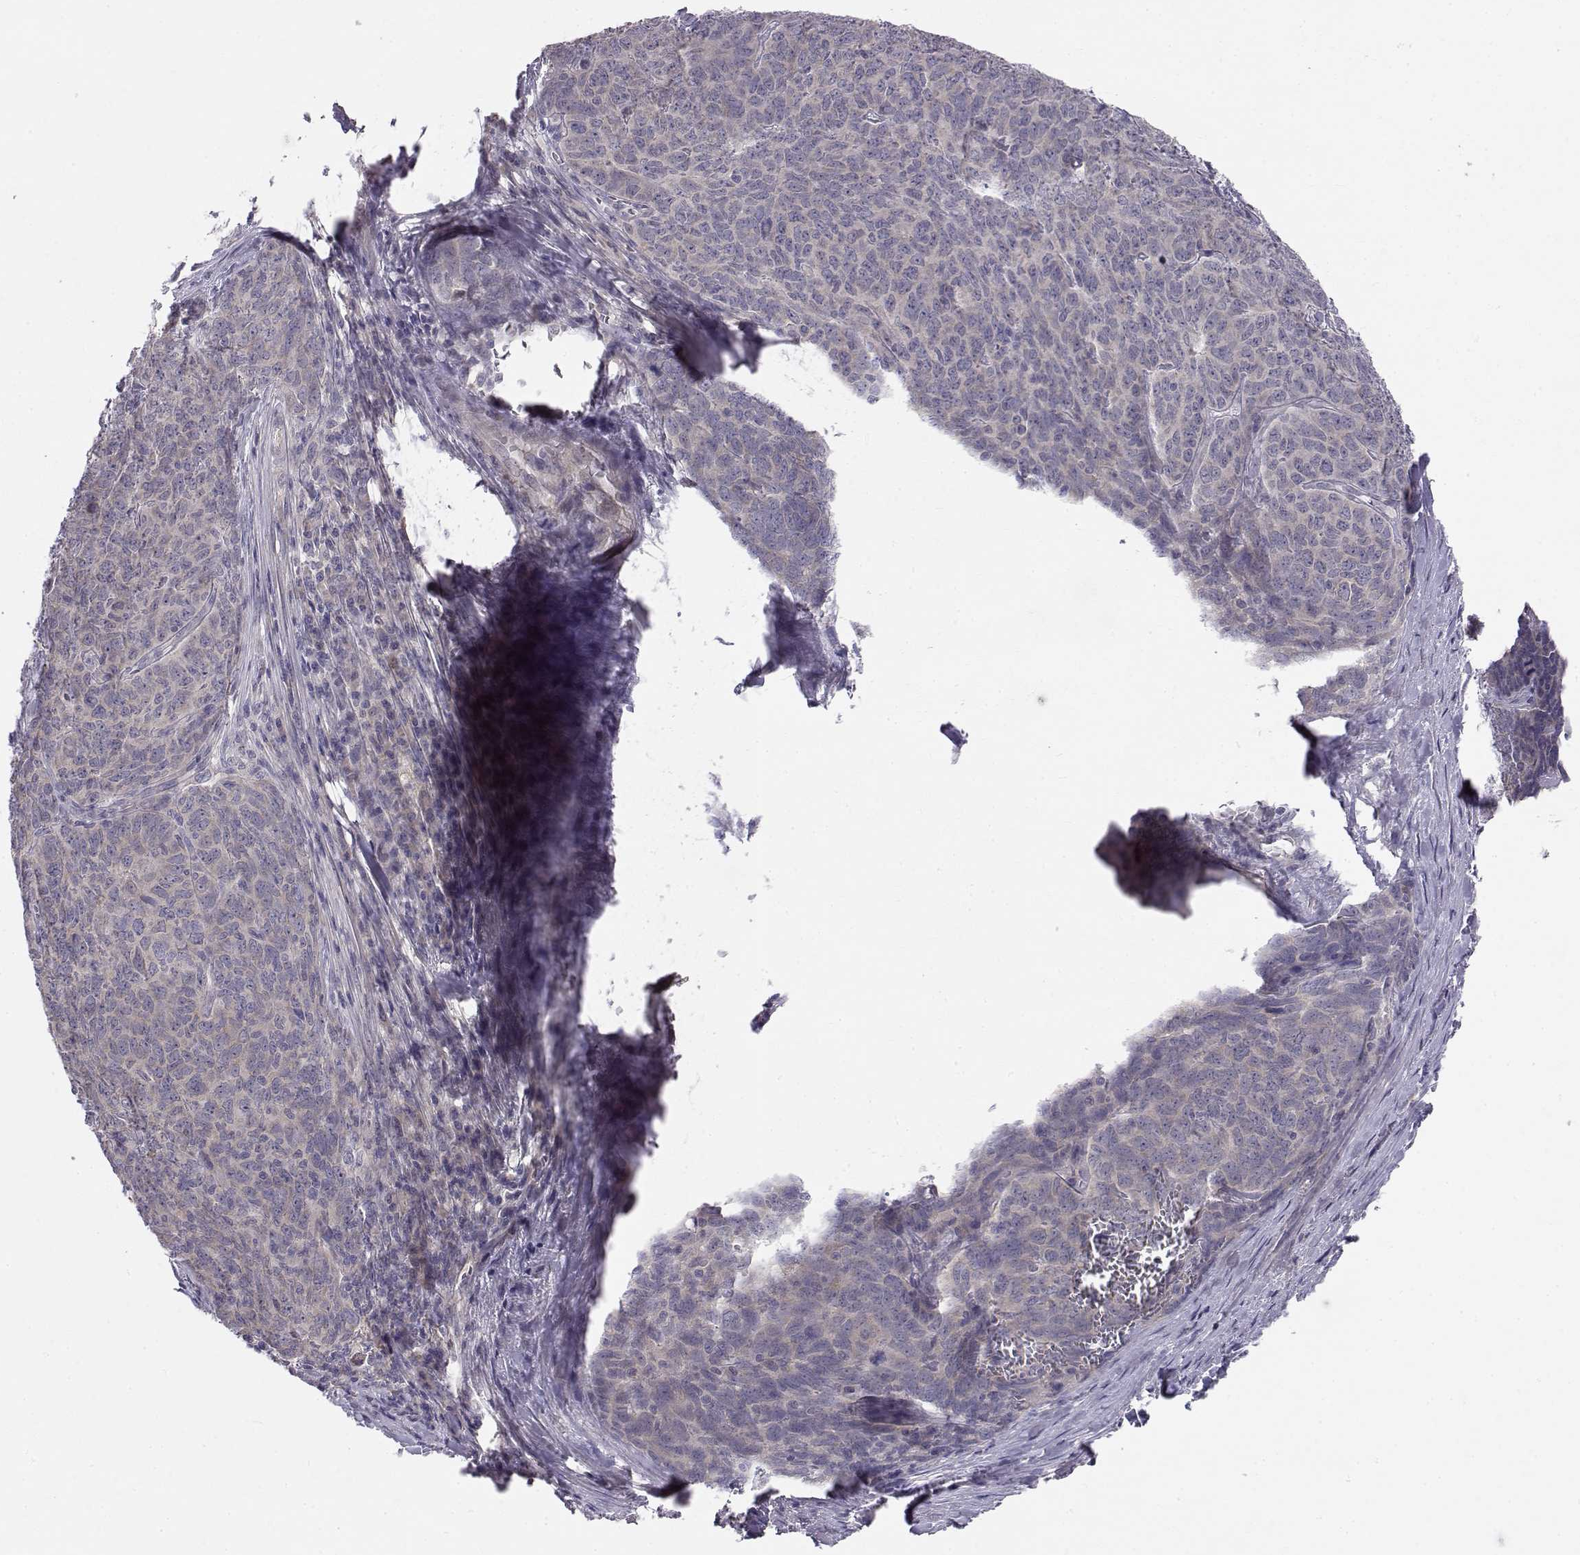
{"staining": {"intensity": "weak", "quantity": ">75%", "location": "cytoplasmic/membranous"}, "tissue": "skin cancer", "cell_type": "Tumor cells", "image_type": "cancer", "snomed": [{"axis": "morphology", "description": "Squamous cell carcinoma, NOS"}, {"axis": "topography", "description": "Skin"}, {"axis": "topography", "description": "Anal"}], "caption": "Squamous cell carcinoma (skin) was stained to show a protein in brown. There is low levels of weak cytoplasmic/membranous staining in approximately >75% of tumor cells. The staining was performed using DAB to visualize the protein expression in brown, while the nuclei were stained in blue with hematoxylin (Magnification: 20x).", "gene": "PEX5L", "patient": {"sex": "female", "age": 51}}